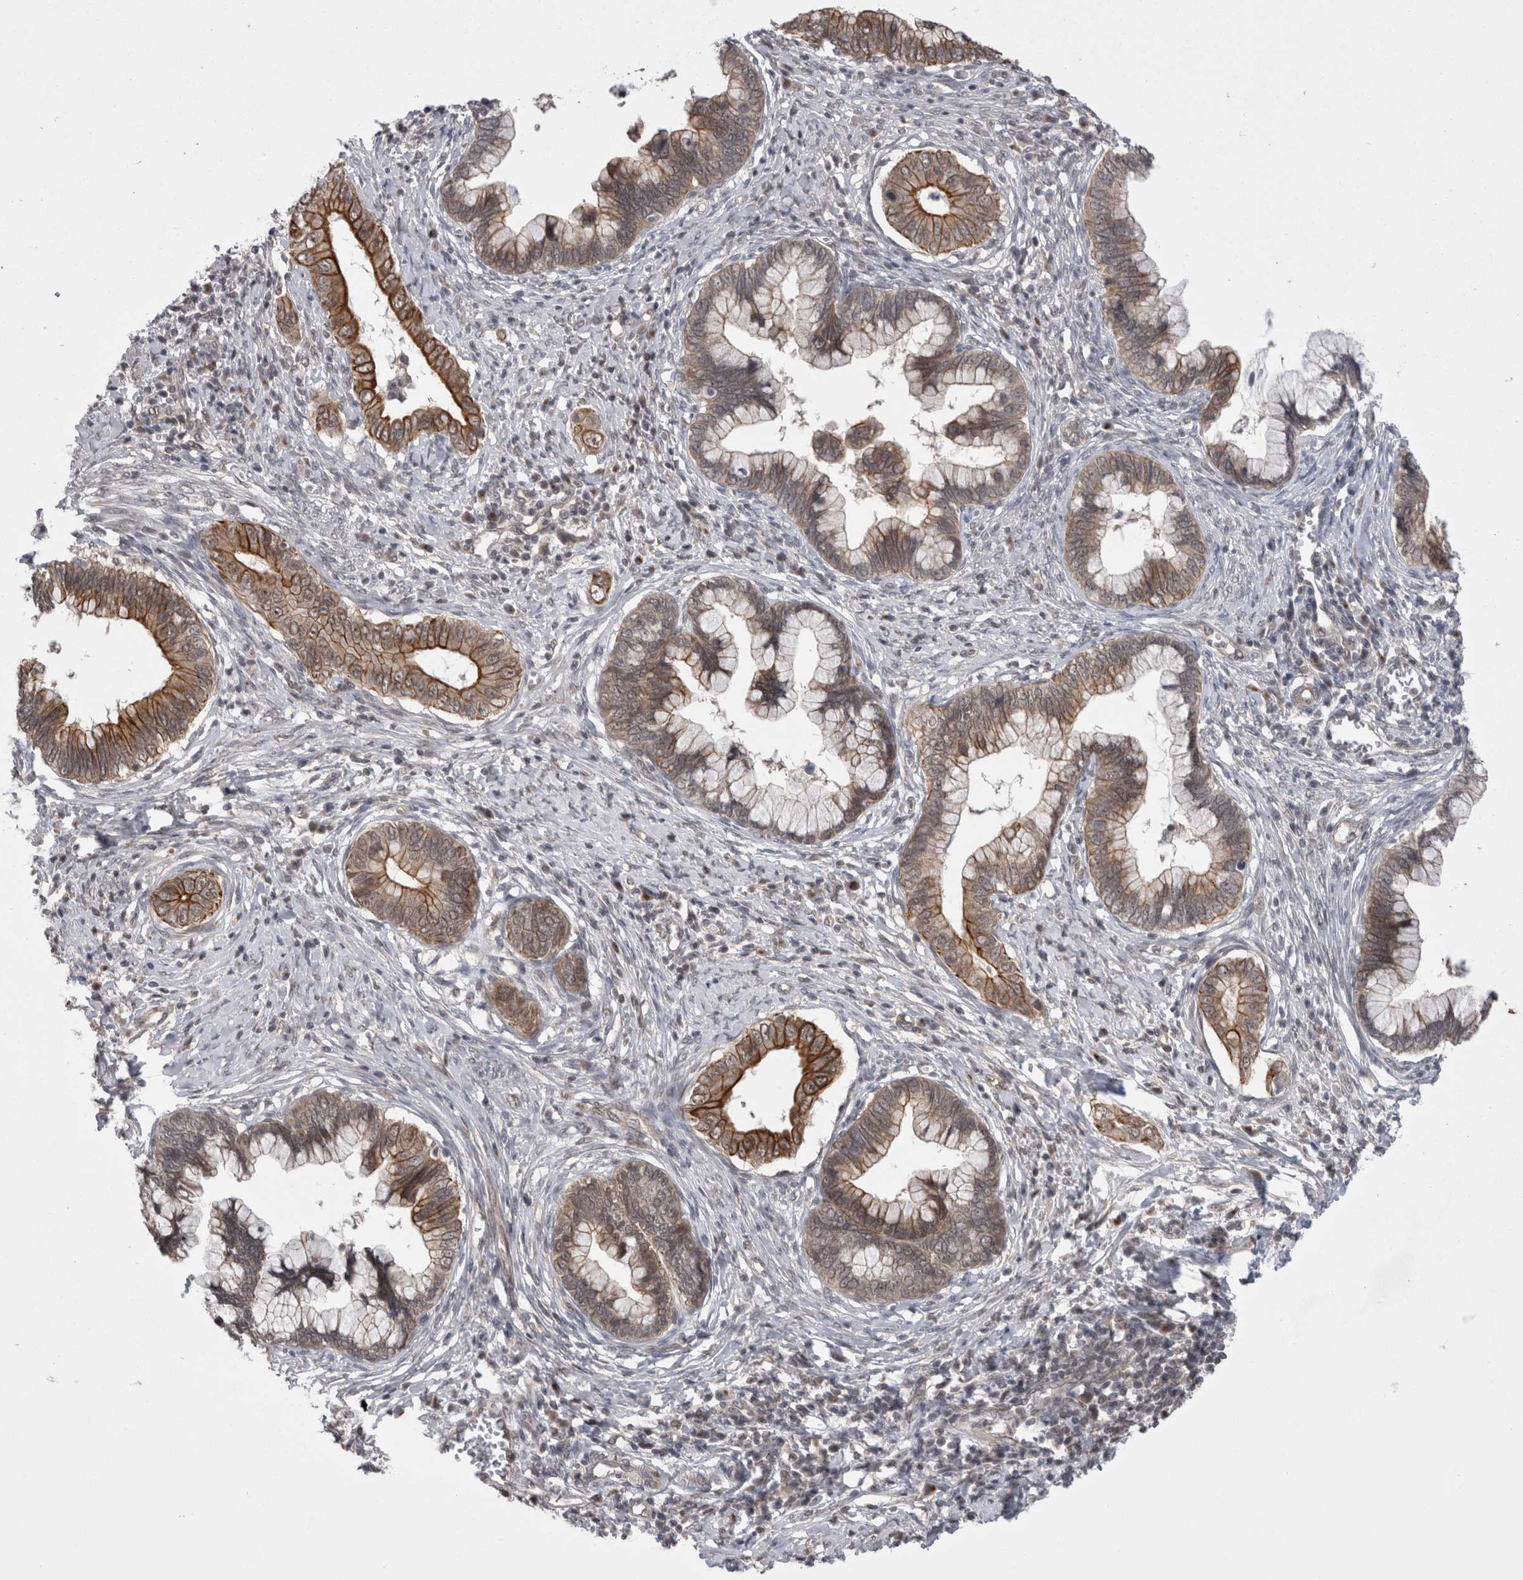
{"staining": {"intensity": "moderate", "quantity": ">75%", "location": "cytoplasmic/membranous"}, "tissue": "cervical cancer", "cell_type": "Tumor cells", "image_type": "cancer", "snomed": [{"axis": "morphology", "description": "Adenocarcinoma, NOS"}, {"axis": "topography", "description": "Cervix"}], "caption": "This is an image of IHC staining of adenocarcinoma (cervical), which shows moderate positivity in the cytoplasmic/membranous of tumor cells.", "gene": "ZNF341", "patient": {"sex": "female", "age": 44}}